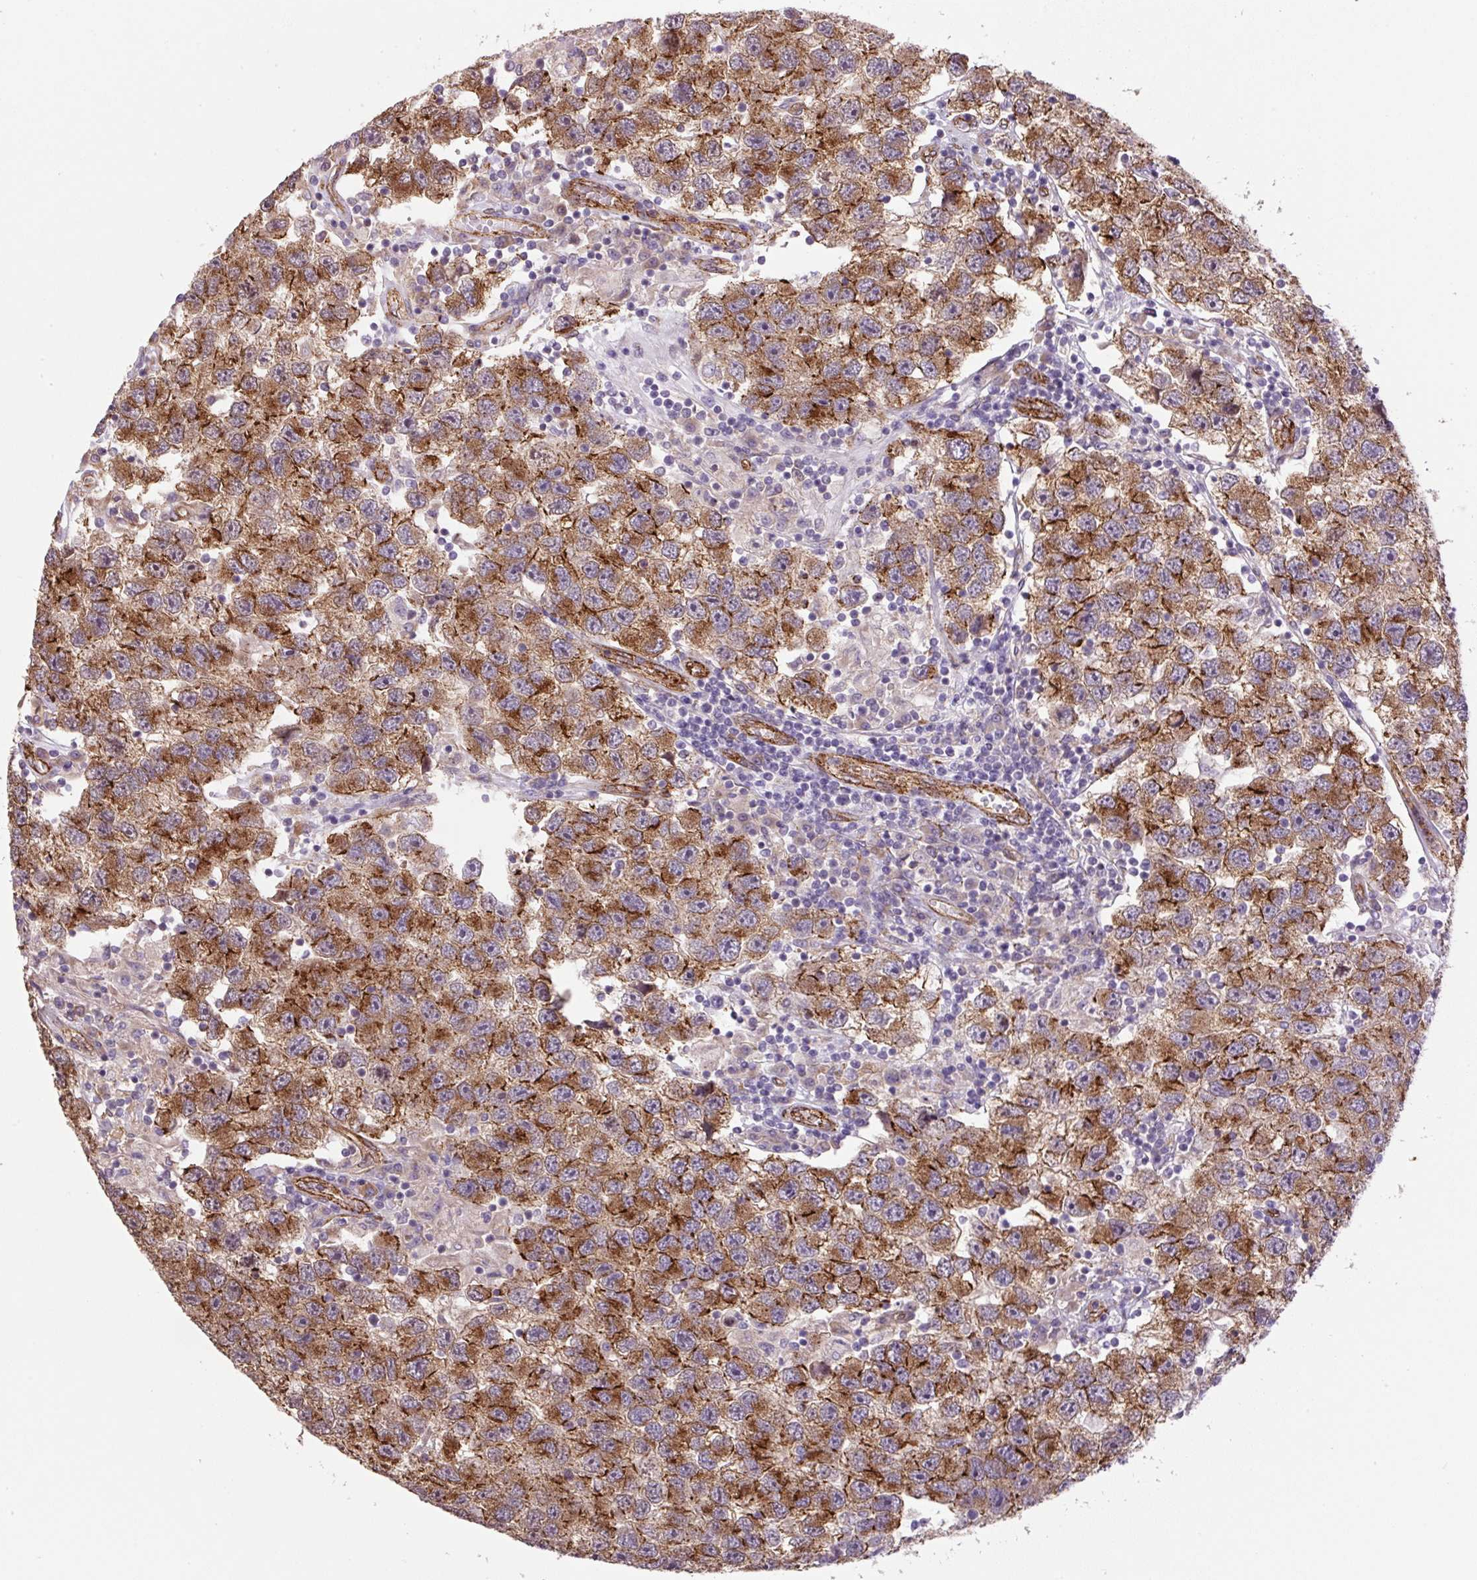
{"staining": {"intensity": "strong", "quantity": ">75%", "location": "cytoplasmic/membranous"}, "tissue": "testis cancer", "cell_type": "Tumor cells", "image_type": "cancer", "snomed": [{"axis": "morphology", "description": "Seminoma, NOS"}, {"axis": "topography", "description": "Testis"}], "caption": "About >75% of tumor cells in human testis seminoma demonstrate strong cytoplasmic/membranous protein staining as visualized by brown immunohistochemical staining.", "gene": "SEPTIN10", "patient": {"sex": "male", "age": 26}}